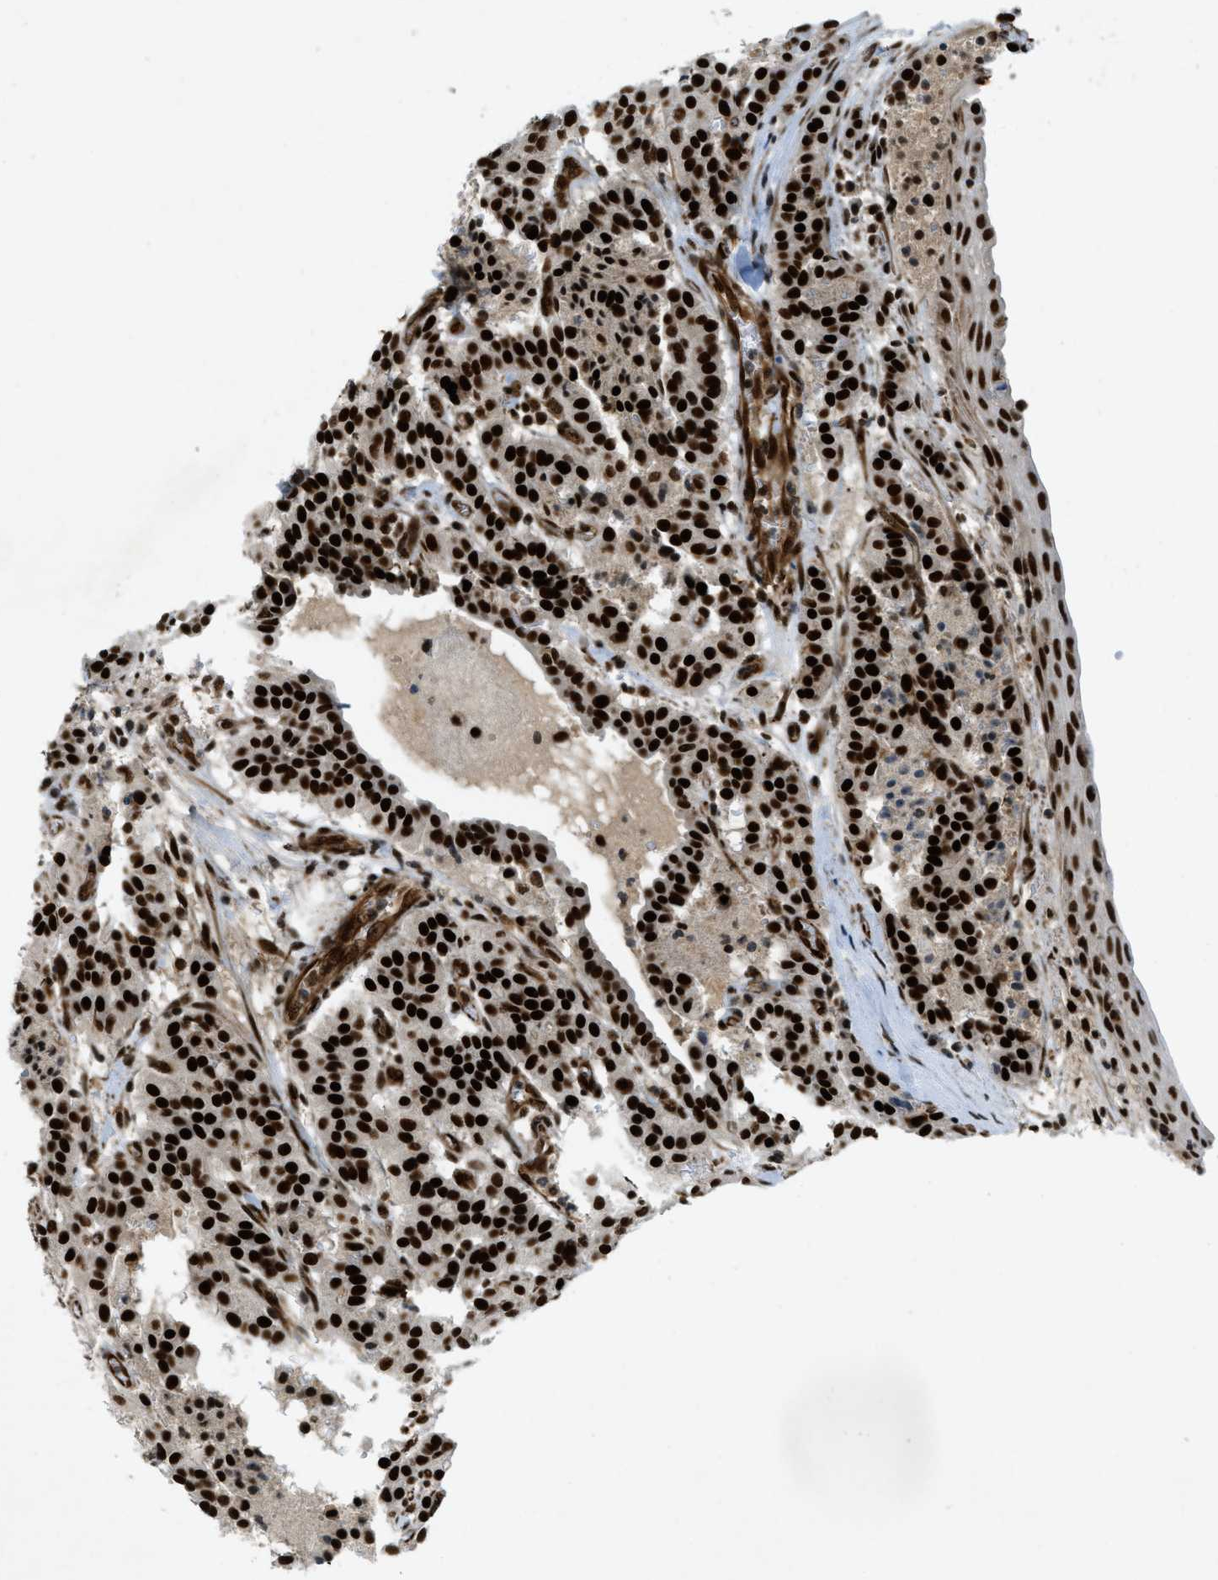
{"staining": {"intensity": "strong", "quantity": ">75%", "location": "nuclear"}, "tissue": "carcinoid", "cell_type": "Tumor cells", "image_type": "cancer", "snomed": [{"axis": "morphology", "description": "Carcinoid, malignant, NOS"}, {"axis": "topography", "description": "Lung"}], "caption": "Immunohistochemistry histopathology image of neoplastic tissue: human malignant carcinoid stained using IHC reveals high levels of strong protein expression localized specifically in the nuclear of tumor cells, appearing as a nuclear brown color.", "gene": "ZFR", "patient": {"sex": "male", "age": 30}}